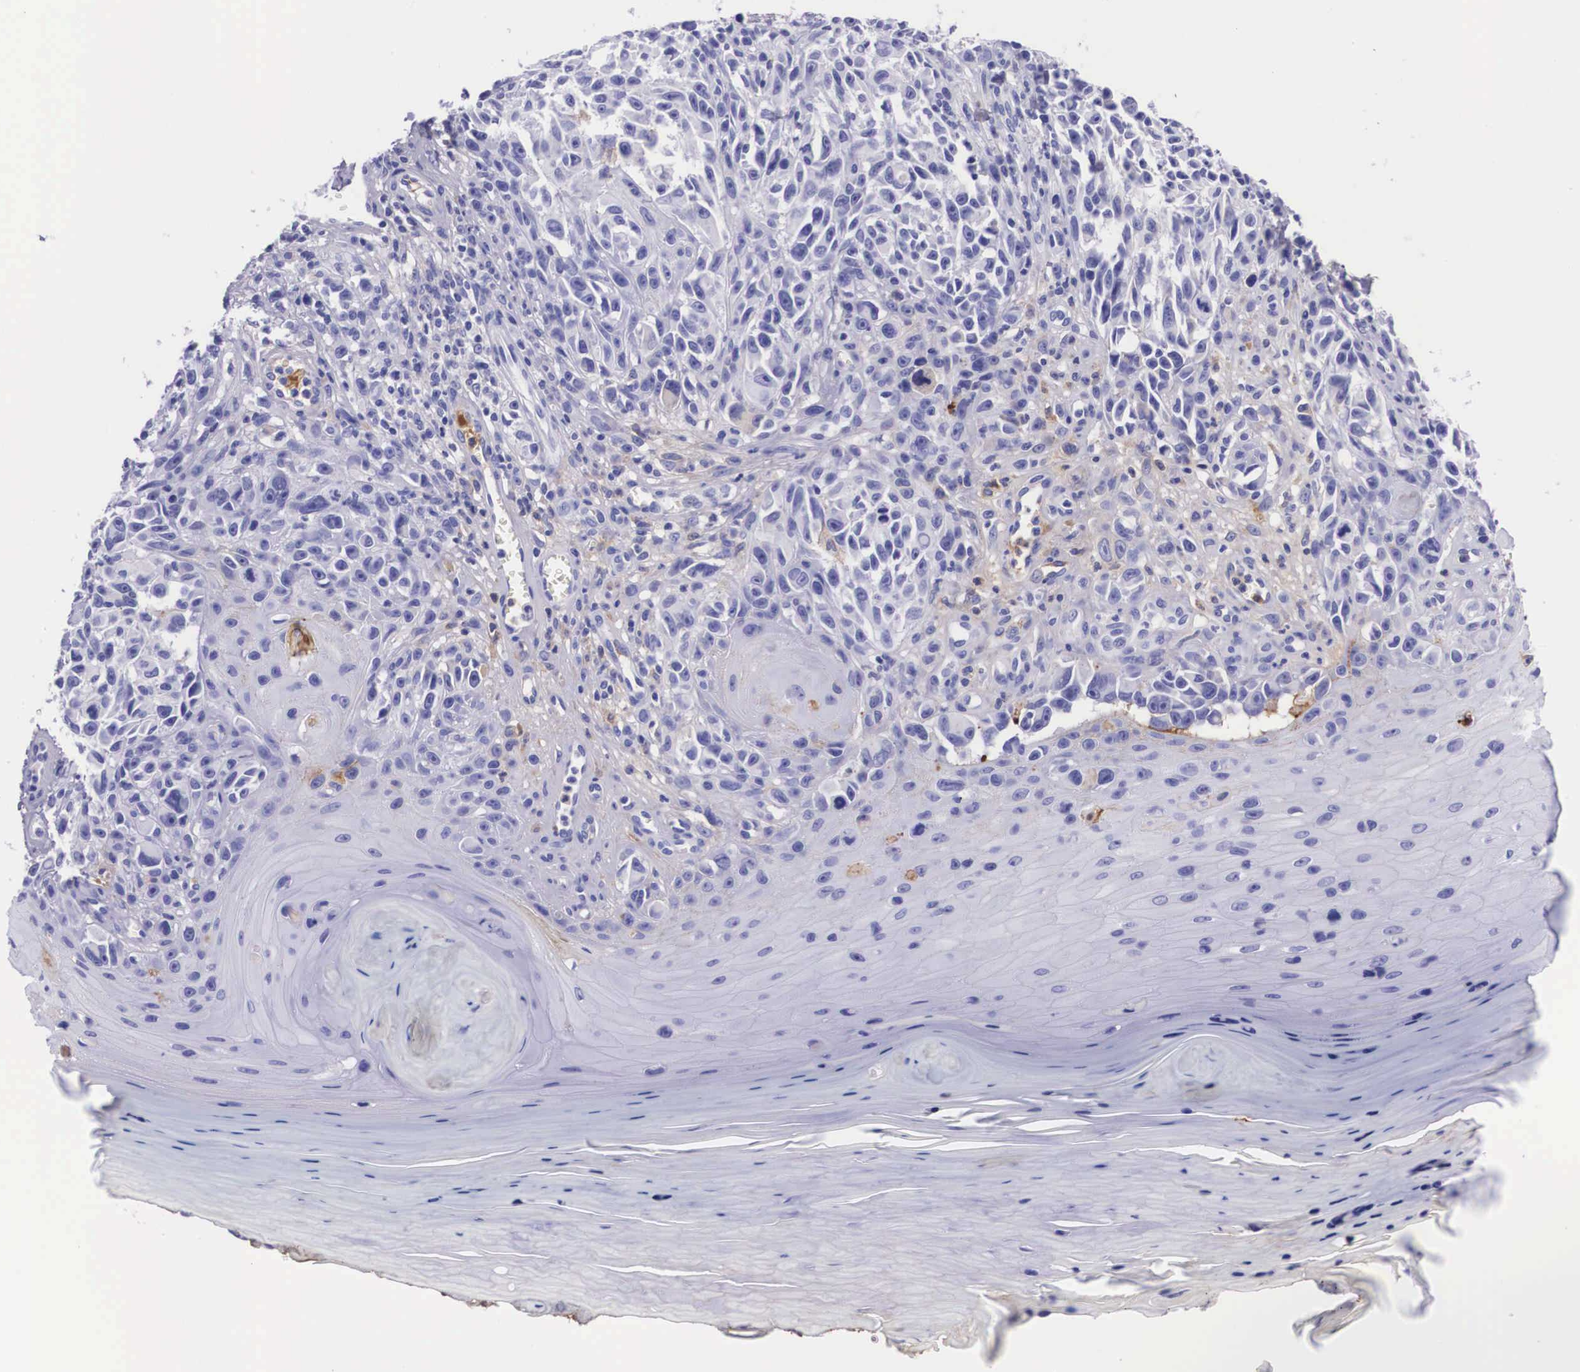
{"staining": {"intensity": "negative", "quantity": "none", "location": "none"}, "tissue": "melanoma", "cell_type": "Tumor cells", "image_type": "cancer", "snomed": [{"axis": "morphology", "description": "Malignant melanoma, NOS"}, {"axis": "topography", "description": "Skin"}], "caption": "A photomicrograph of human melanoma is negative for staining in tumor cells.", "gene": "PLG", "patient": {"sex": "female", "age": 82}}